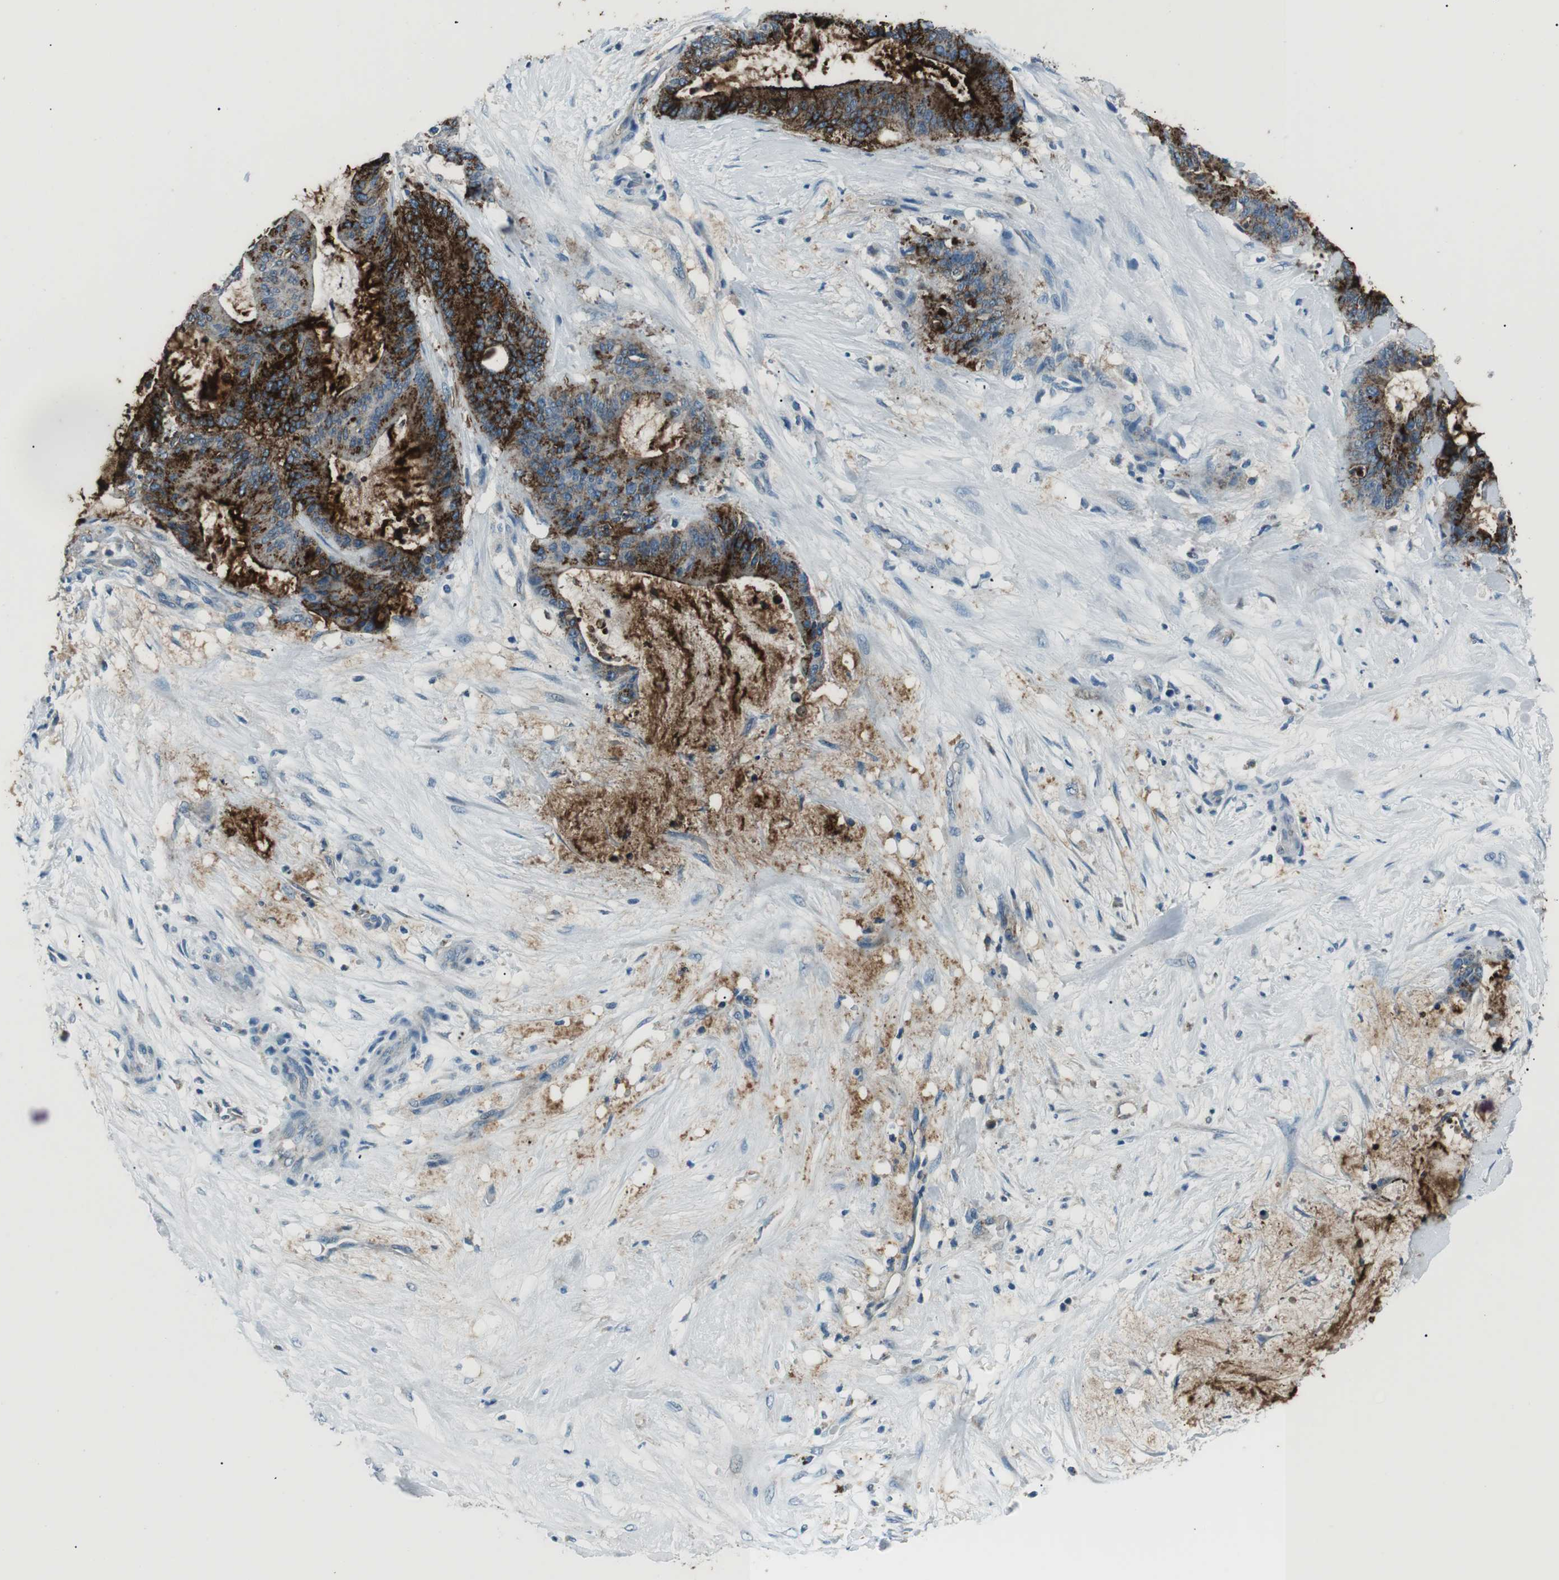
{"staining": {"intensity": "strong", "quantity": ">75%", "location": "cytoplasmic/membranous"}, "tissue": "liver cancer", "cell_type": "Tumor cells", "image_type": "cancer", "snomed": [{"axis": "morphology", "description": "Cholangiocarcinoma"}, {"axis": "topography", "description": "Liver"}], "caption": "Liver cholangiocarcinoma tissue reveals strong cytoplasmic/membranous staining in approximately >75% of tumor cells (DAB = brown stain, brightfield microscopy at high magnification).", "gene": "ST6GAL1", "patient": {"sex": "female", "age": 73}}